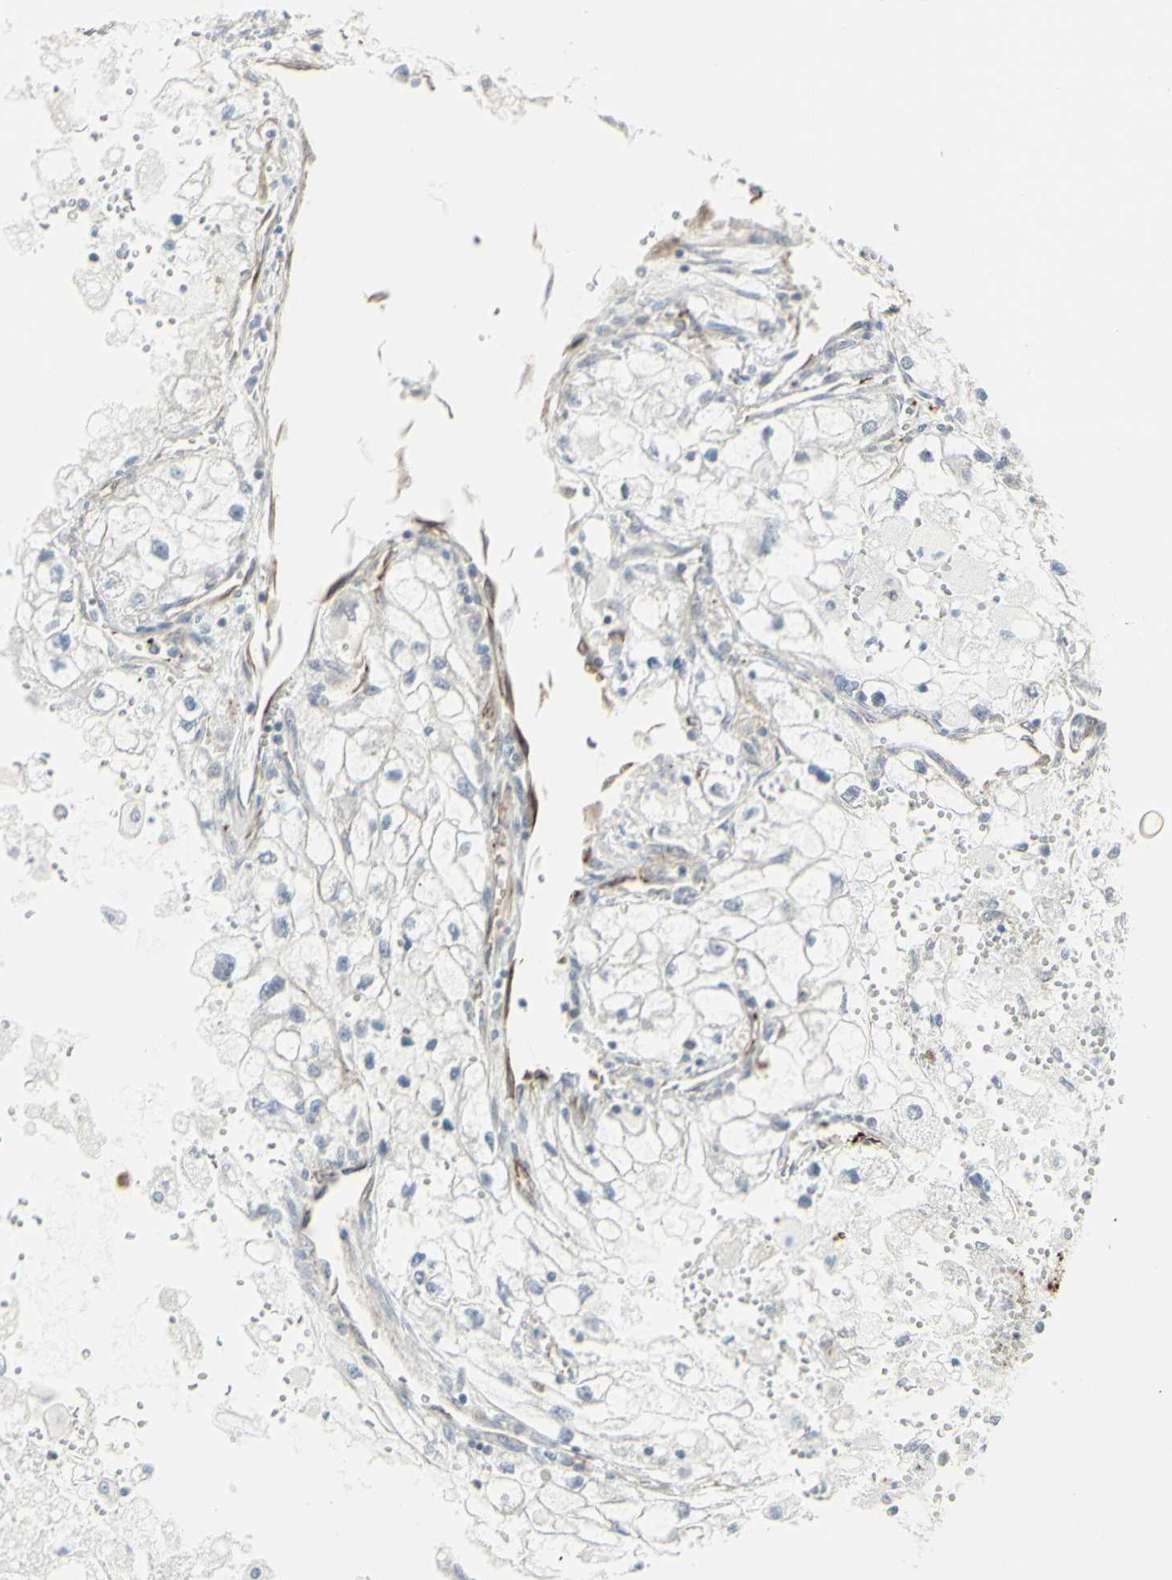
{"staining": {"intensity": "negative", "quantity": "none", "location": "none"}, "tissue": "renal cancer", "cell_type": "Tumor cells", "image_type": "cancer", "snomed": [{"axis": "morphology", "description": "Adenocarcinoma, NOS"}, {"axis": "topography", "description": "Kidney"}], "caption": "The histopathology image shows no staining of tumor cells in adenocarcinoma (renal). The staining was performed using DAB (3,3'-diaminobenzidine) to visualize the protein expression in brown, while the nuclei were stained in blue with hematoxylin (Magnification: 20x).", "gene": "DTX3L", "patient": {"sex": "female", "age": 70}}